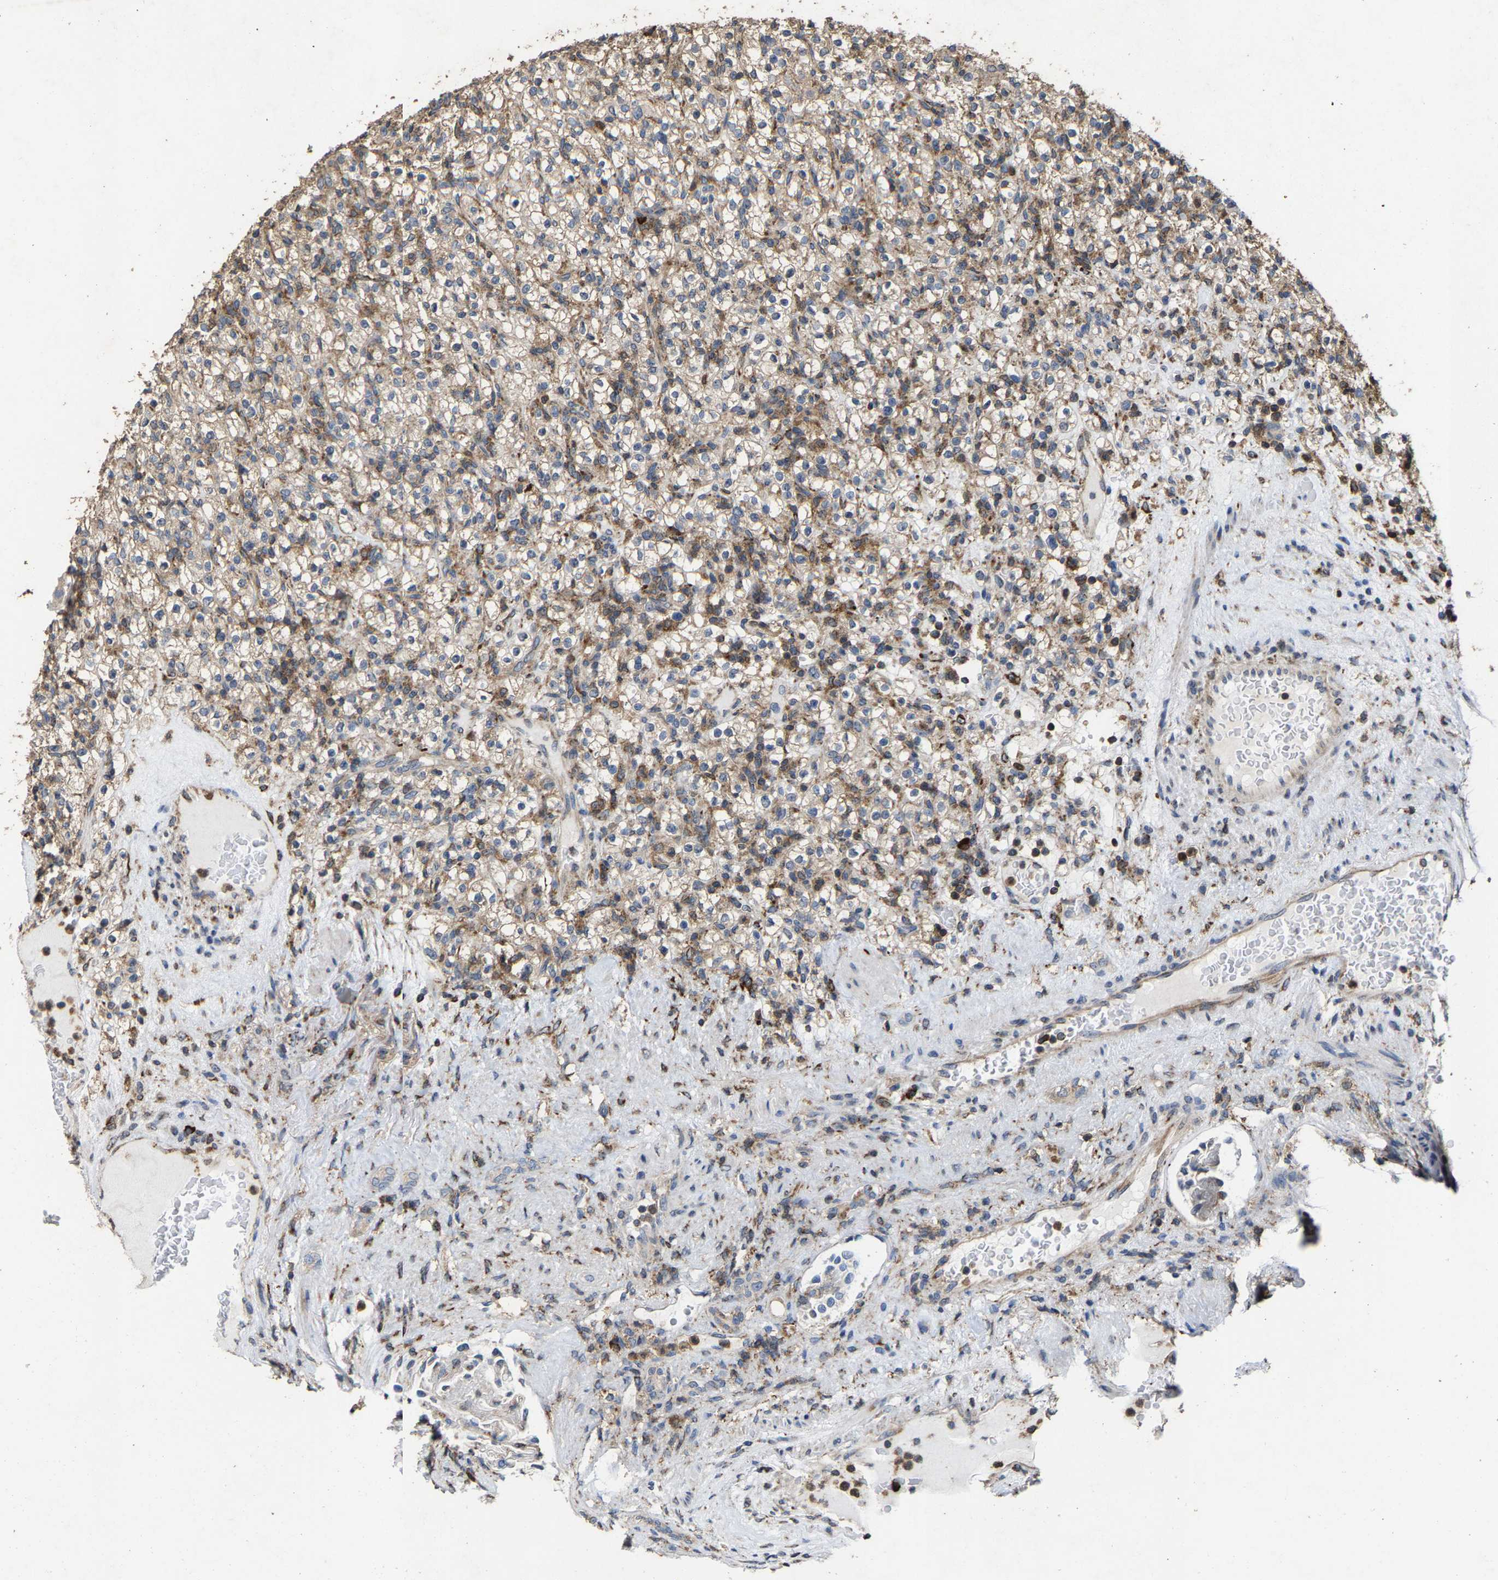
{"staining": {"intensity": "weak", "quantity": ">75%", "location": "cytoplasmic/membranous"}, "tissue": "renal cancer", "cell_type": "Tumor cells", "image_type": "cancer", "snomed": [{"axis": "morphology", "description": "Normal tissue, NOS"}, {"axis": "morphology", "description": "Adenocarcinoma, NOS"}, {"axis": "topography", "description": "Kidney"}], "caption": "A photomicrograph showing weak cytoplasmic/membranous staining in about >75% of tumor cells in renal adenocarcinoma, as visualized by brown immunohistochemical staining.", "gene": "FGD3", "patient": {"sex": "female", "age": 72}}